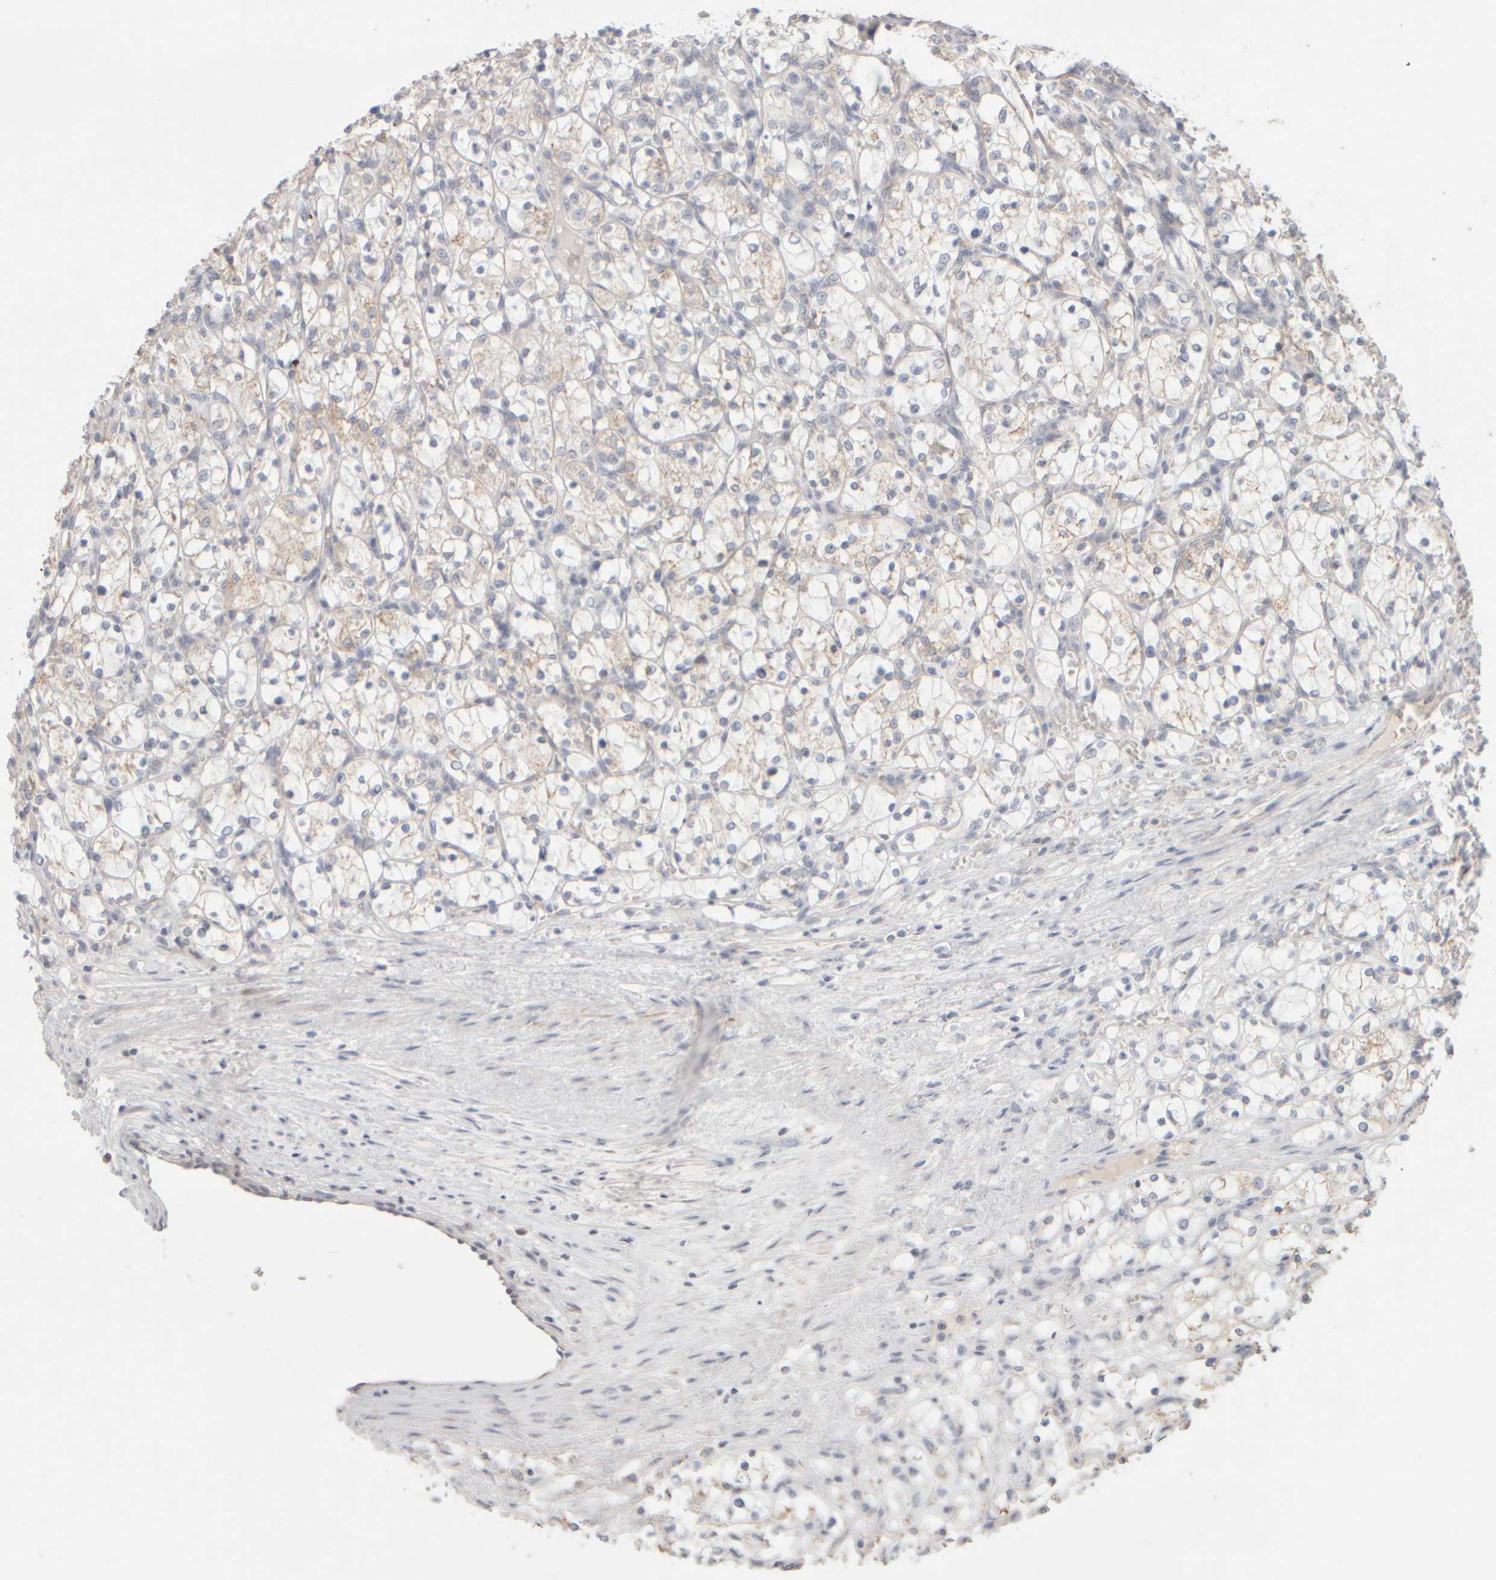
{"staining": {"intensity": "negative", "quantity": "none", "location": "none"}, "tissue": "renal cancer", "cell_type": "Tumor cells", "image_type": "cancer", "snomed": [{"axis": "morphology", "description": "Adenocarcinoma, NOS"}, {"axis": "topography", "description": "Kidney"}], "caption": "Protein analysis of adenocarcinoma (renal) reveals no significant positivity in tumor cells. The staining is performed using DAB (3,3'-diaminobenzidine) brown chromogen with nuclei counter-stained in using hematoxylin.", "gene": "ZNF112", "patient": {"sex": "female", "age": 69}}